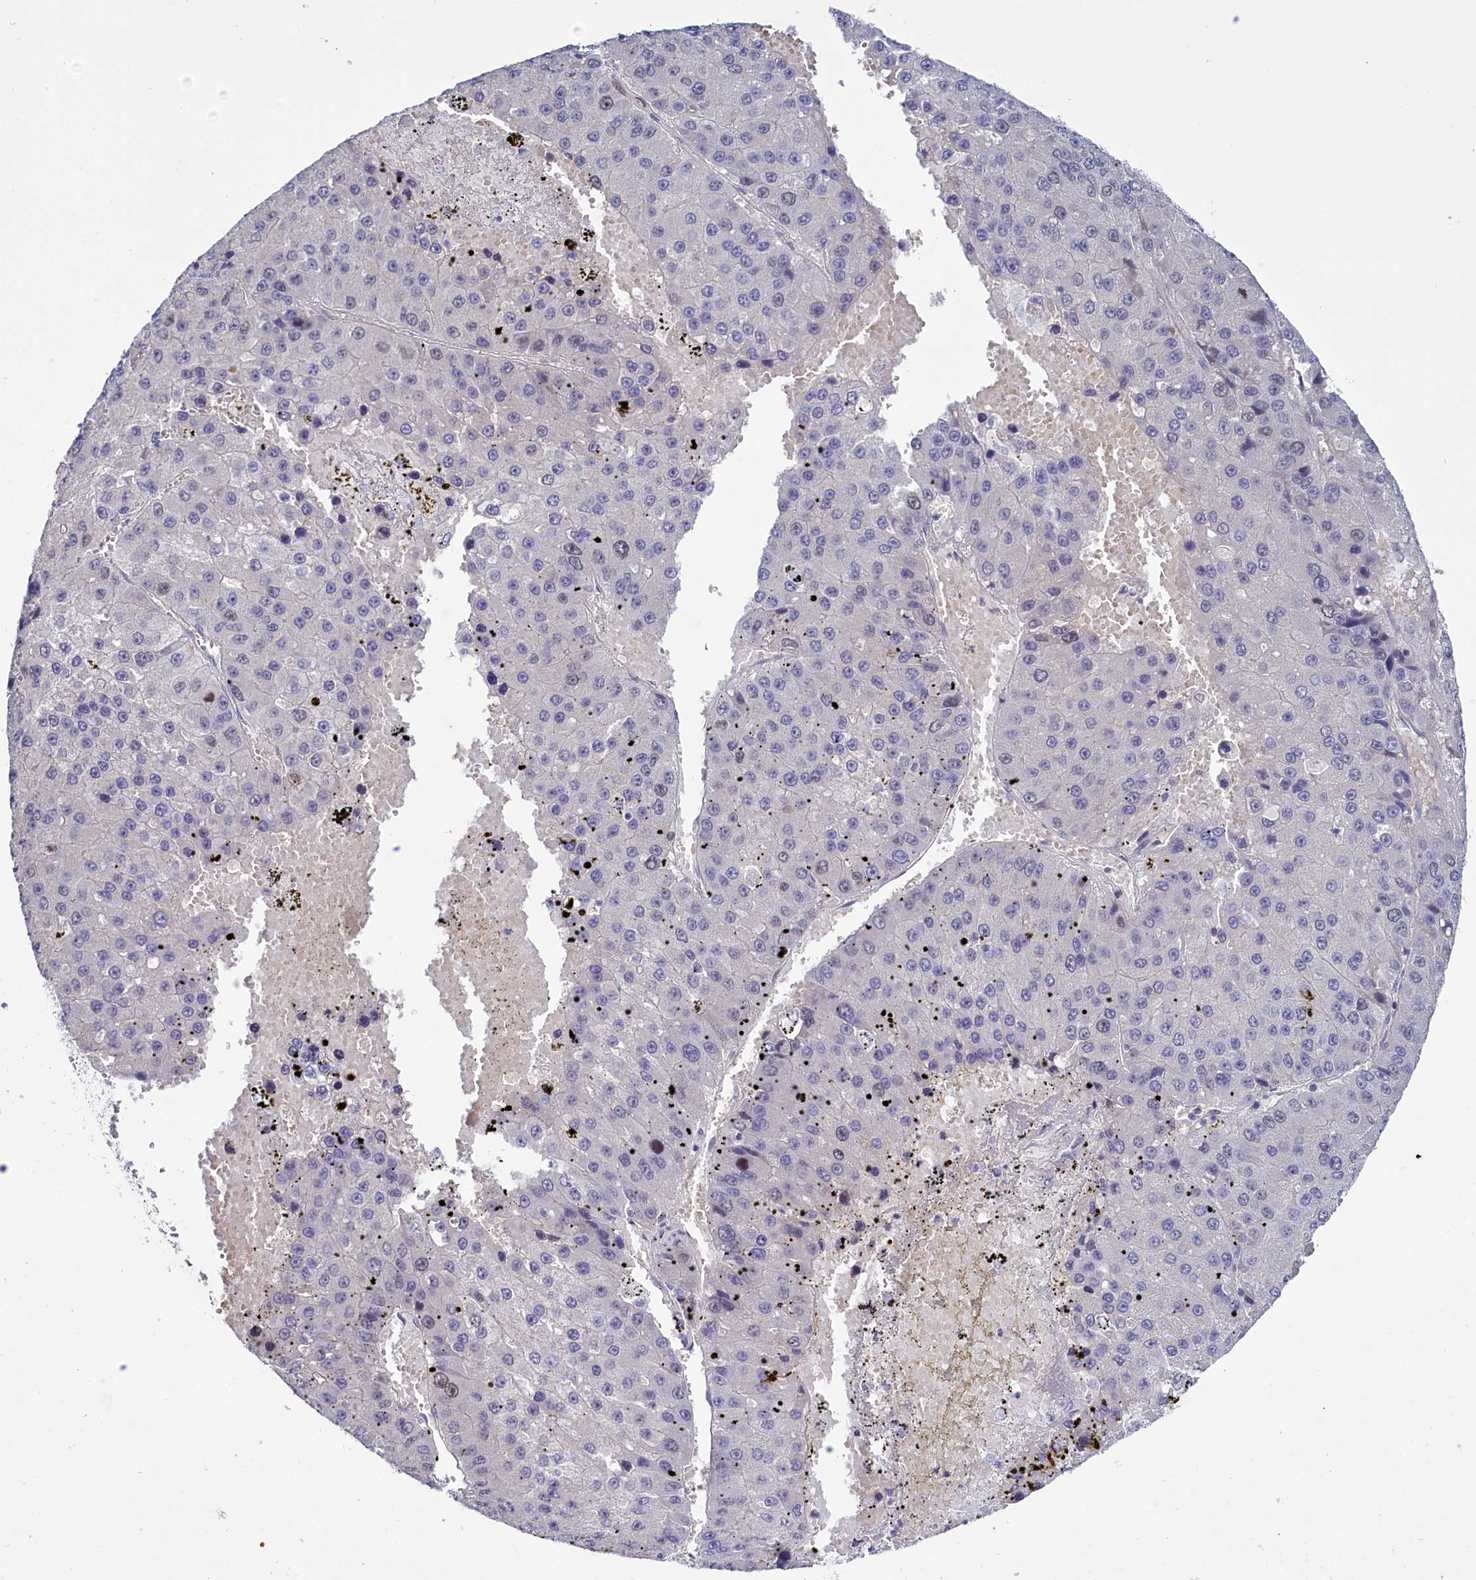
{"staining": {"intensity": "negative", "quantity": "none", "location": "none"}, "tissue": "liver cancer", "cell_type": "Tumor cells", "image_type": "cancer", "snomed": [{"axis": "morphology", "description": "Carcinoma, Hepatocellular, NOS"}, {"axis": "topography", "description": "Liver"}], "caption": "Immunohistochemistry (IHC) photomicrograph of human liver cancer stained for a protein (brown), which displays no expression in tumor cells. (IHC, brightfield microscopy, high magnification).", "gene": "FAM111B", "patient": {"sex": "female", "age": 73}}